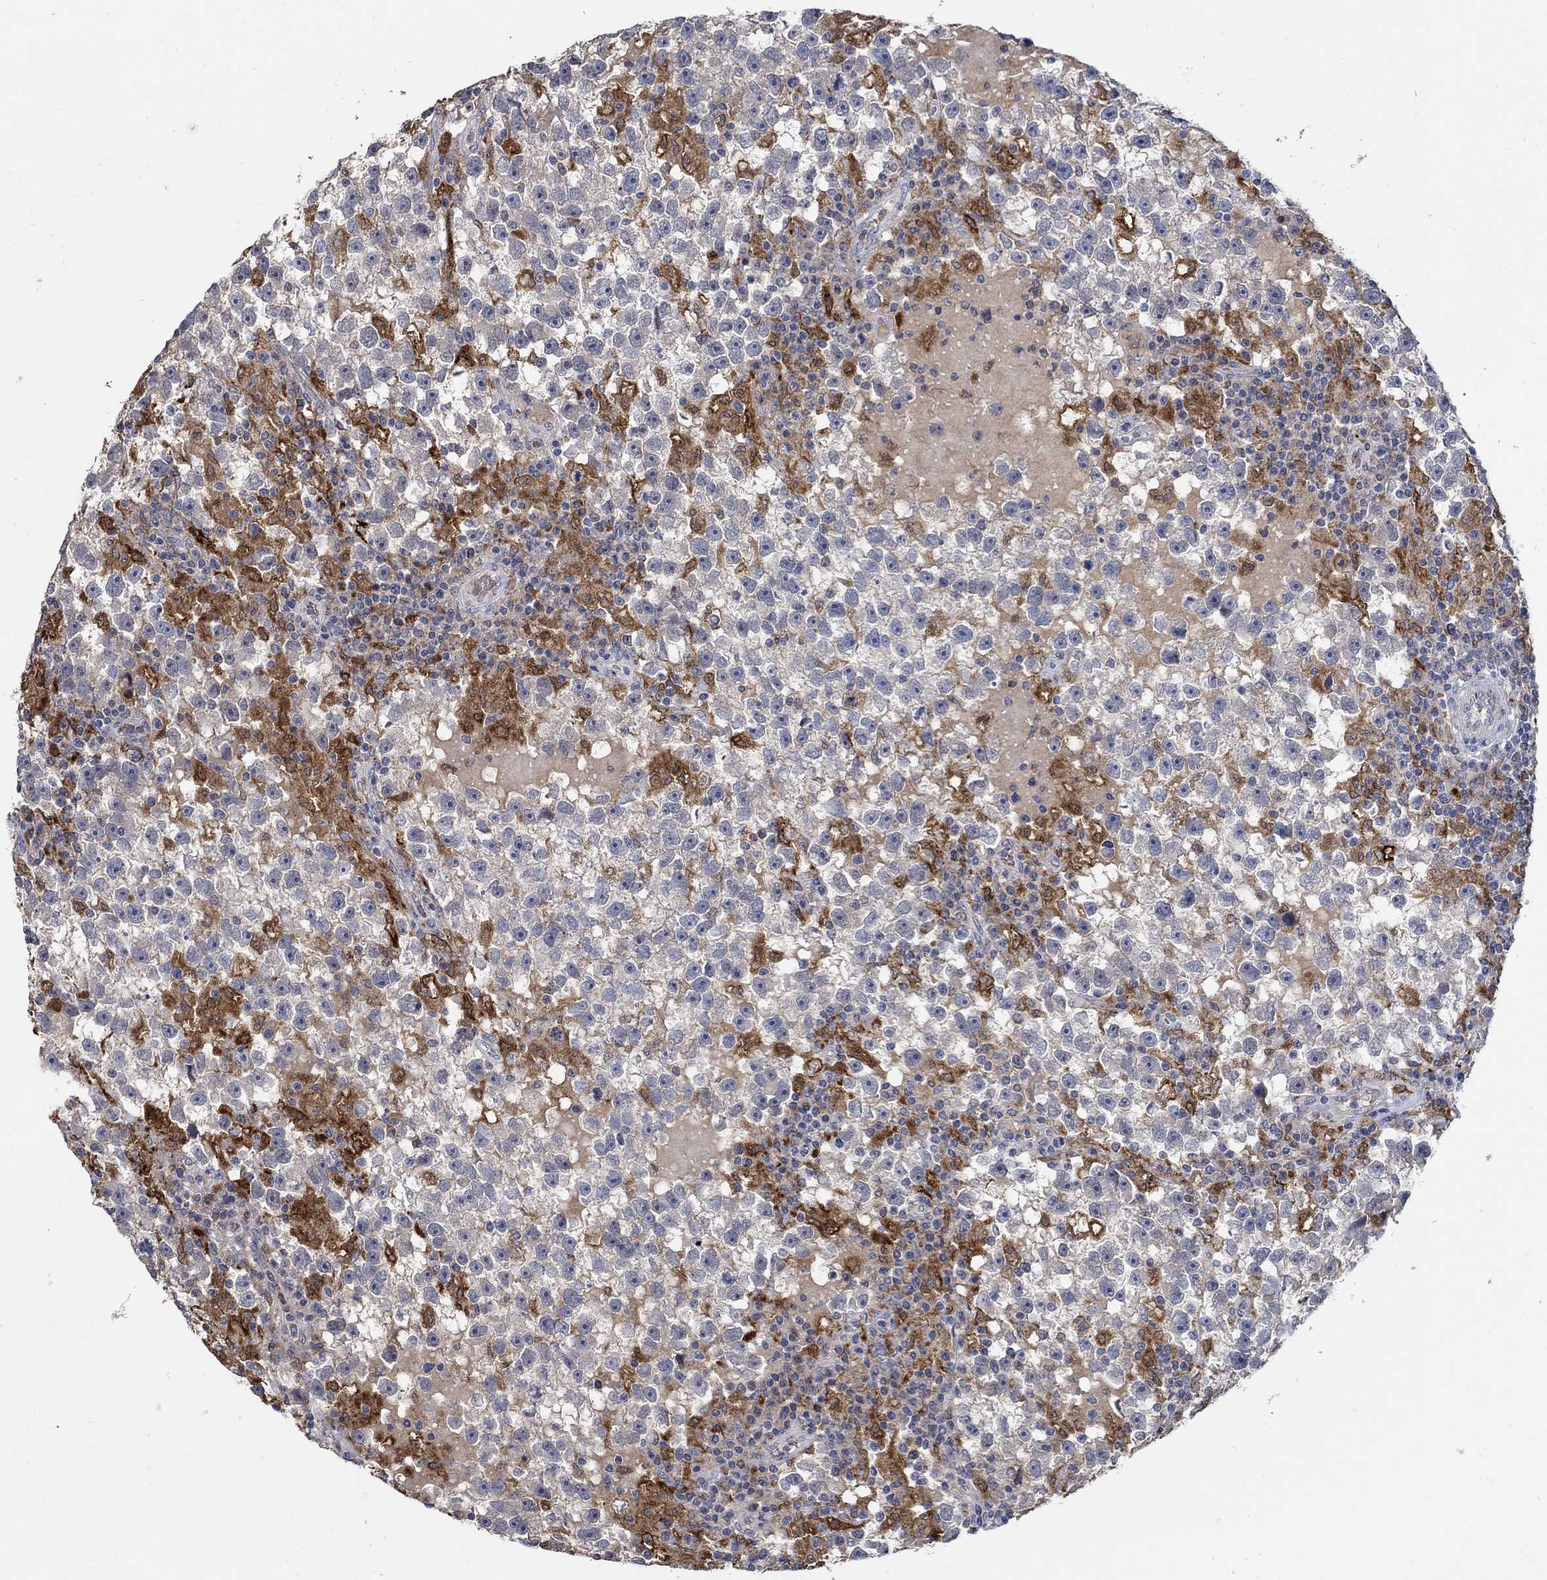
{"staining": {"intensity": "negative", "quantity": "none", "location": "none"}, "tissue": "testis cancer", "cell_type": "Tumor cells", "image_type": "cancer", "snomed": [{"axis": "morphology", "description": "Seminoma, NOS"}, {"axis": "topography", "description": "Testis"}], "caption": "IHC image of human testis cancer (seminoma) stained for a protein (brown), which displays no expression in tumor cells. (Immunohistochemistry (ihc), brightfield microscopy, high magnification).", "gene": "MPP1", "patient": {"sex": "male", "age": 47}}